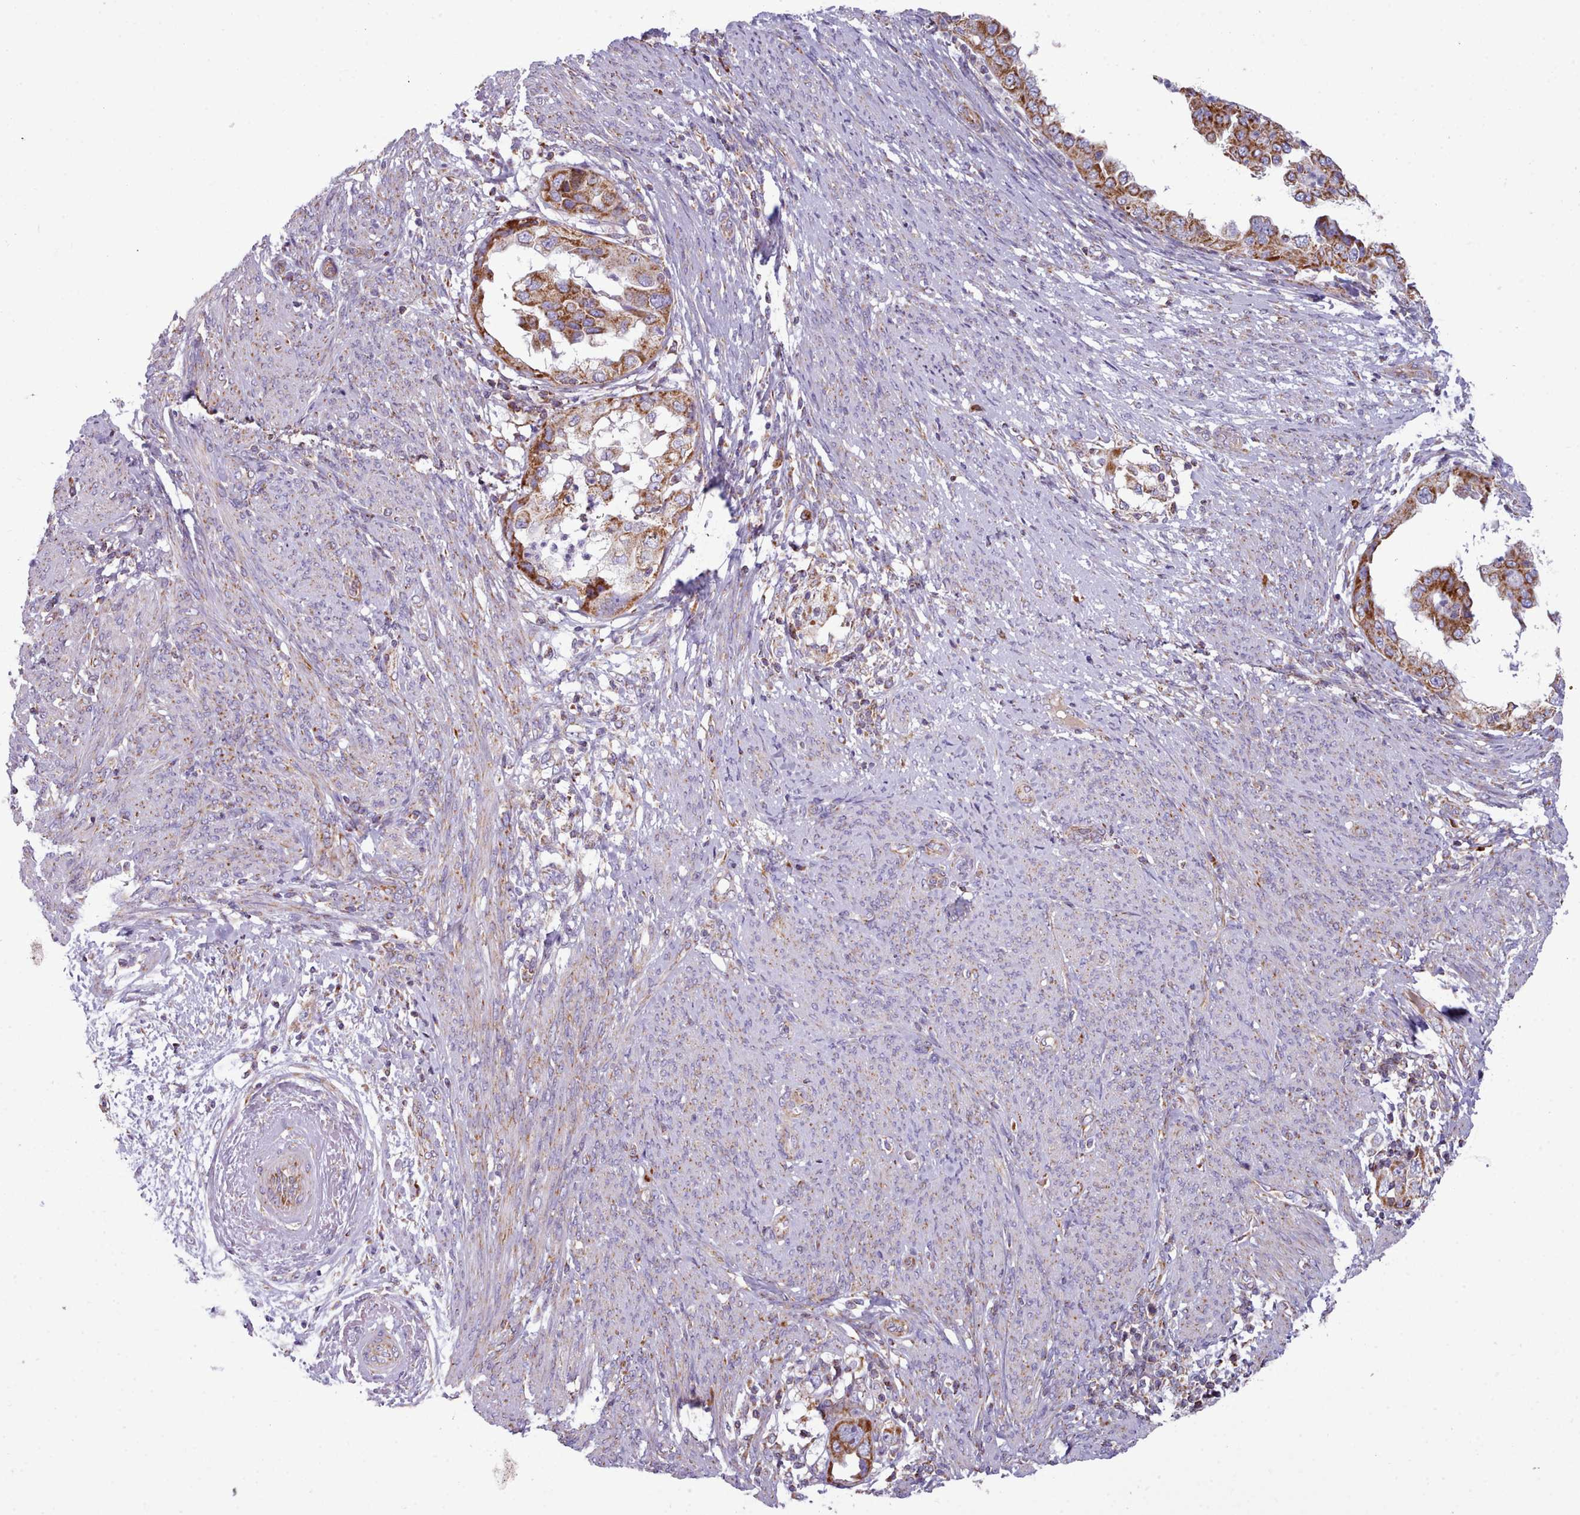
{"staining": {"intensity": "strong", "quantity": ">75%", "location": "cytoplasmic/membranous"}, "tissue": "endometrial cancer", "cell_type": "Tumor cells", "image_type": "cancer", "snomed": [{"axis": "morphology", "description": "Adenocarcinoma, NOS"}, {"axis": "topography", "description": "Endometrium"}], "caption": "About >75% of tumor cells in human endometrial cancer show strong cytoplasmic/membranous protein expression as visualized by brown immunohistochemical staining.", "gene": "SRP54", "patient": {"sex": "female", "age": 85}}